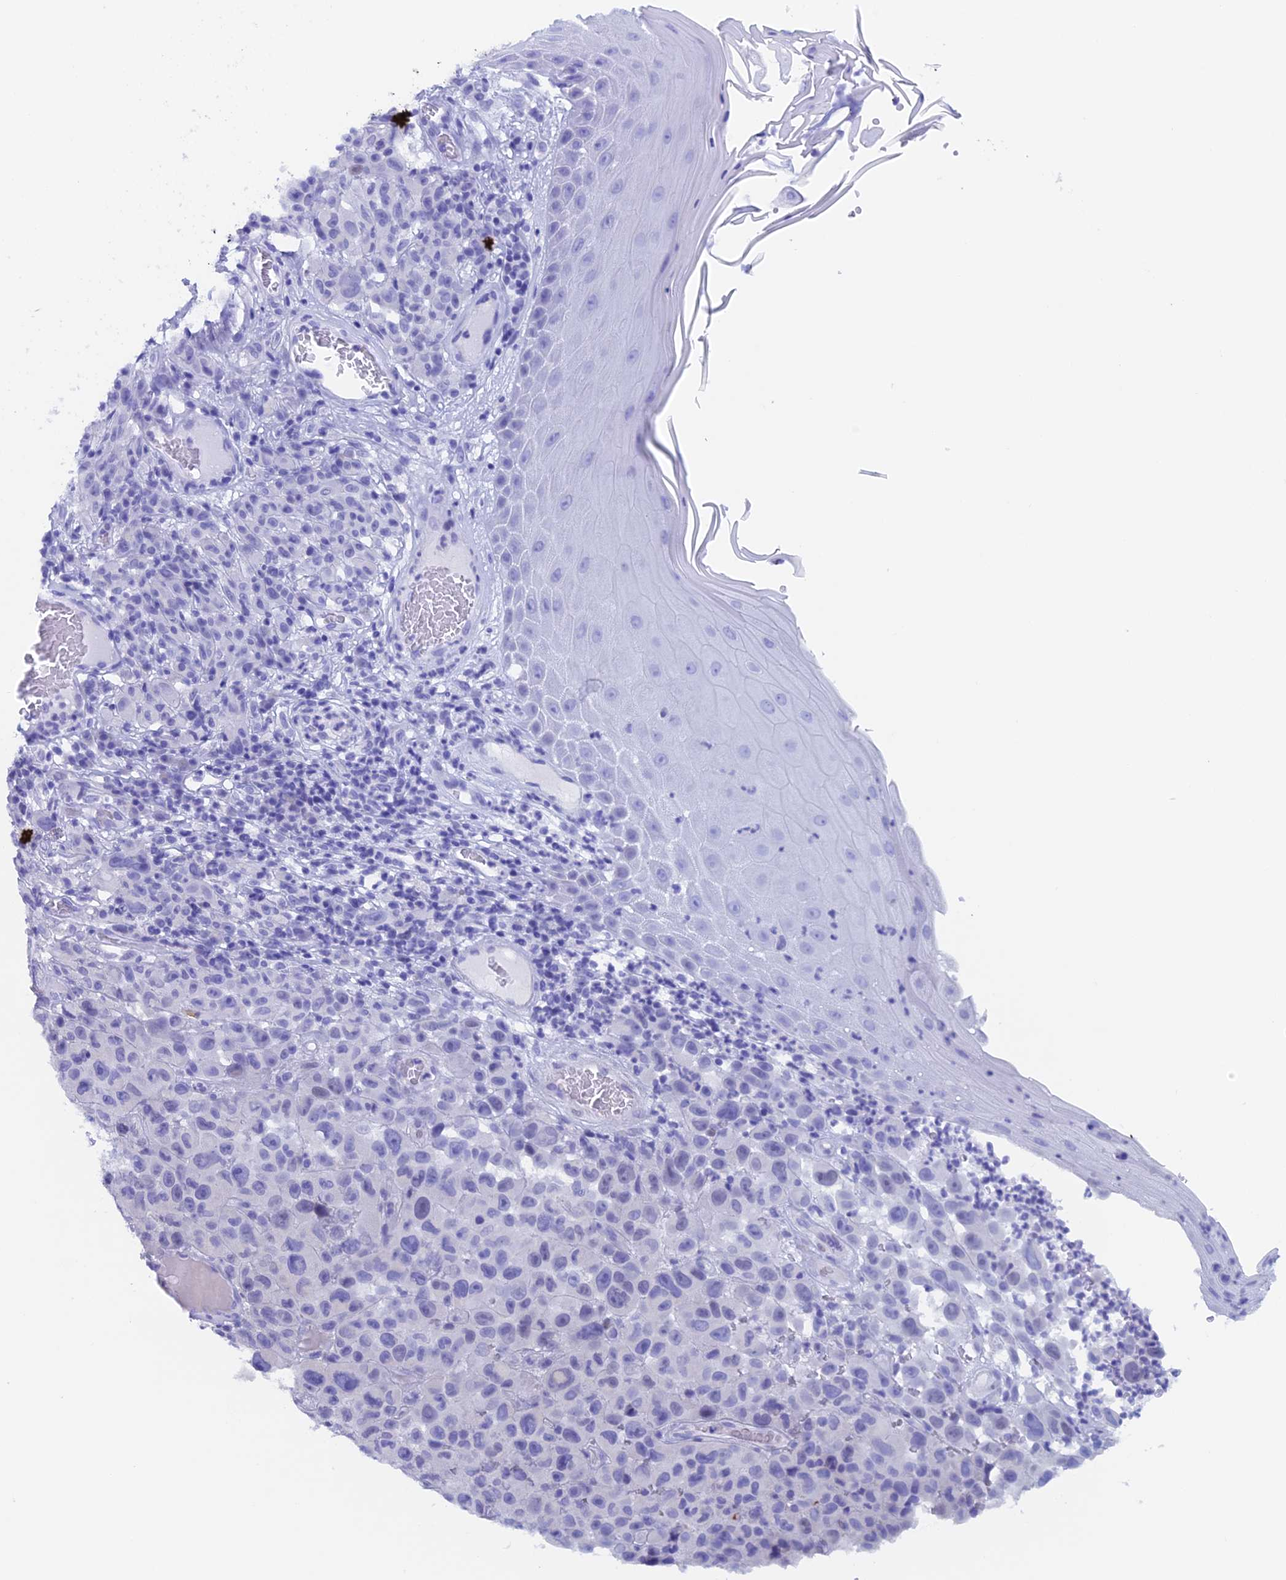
{"staining": {"intensity": "negative", "quantity": "none", "location": "none"}, "tissue": "melanoma", "cell_type": "Tumor cells", "image_type": "cancer", "snomed": [{"axis": "morphology", "description": "Malignant melanoma, NOS"}, {"axis": "topography", "description": "Skin"}], "caption": "There is no significant positivity in tumor cells of malignant melanoma. Nuclei are stained in blue.", "gene": "PSMC3IP", "patient": {"sex": "female", "age": 82}}